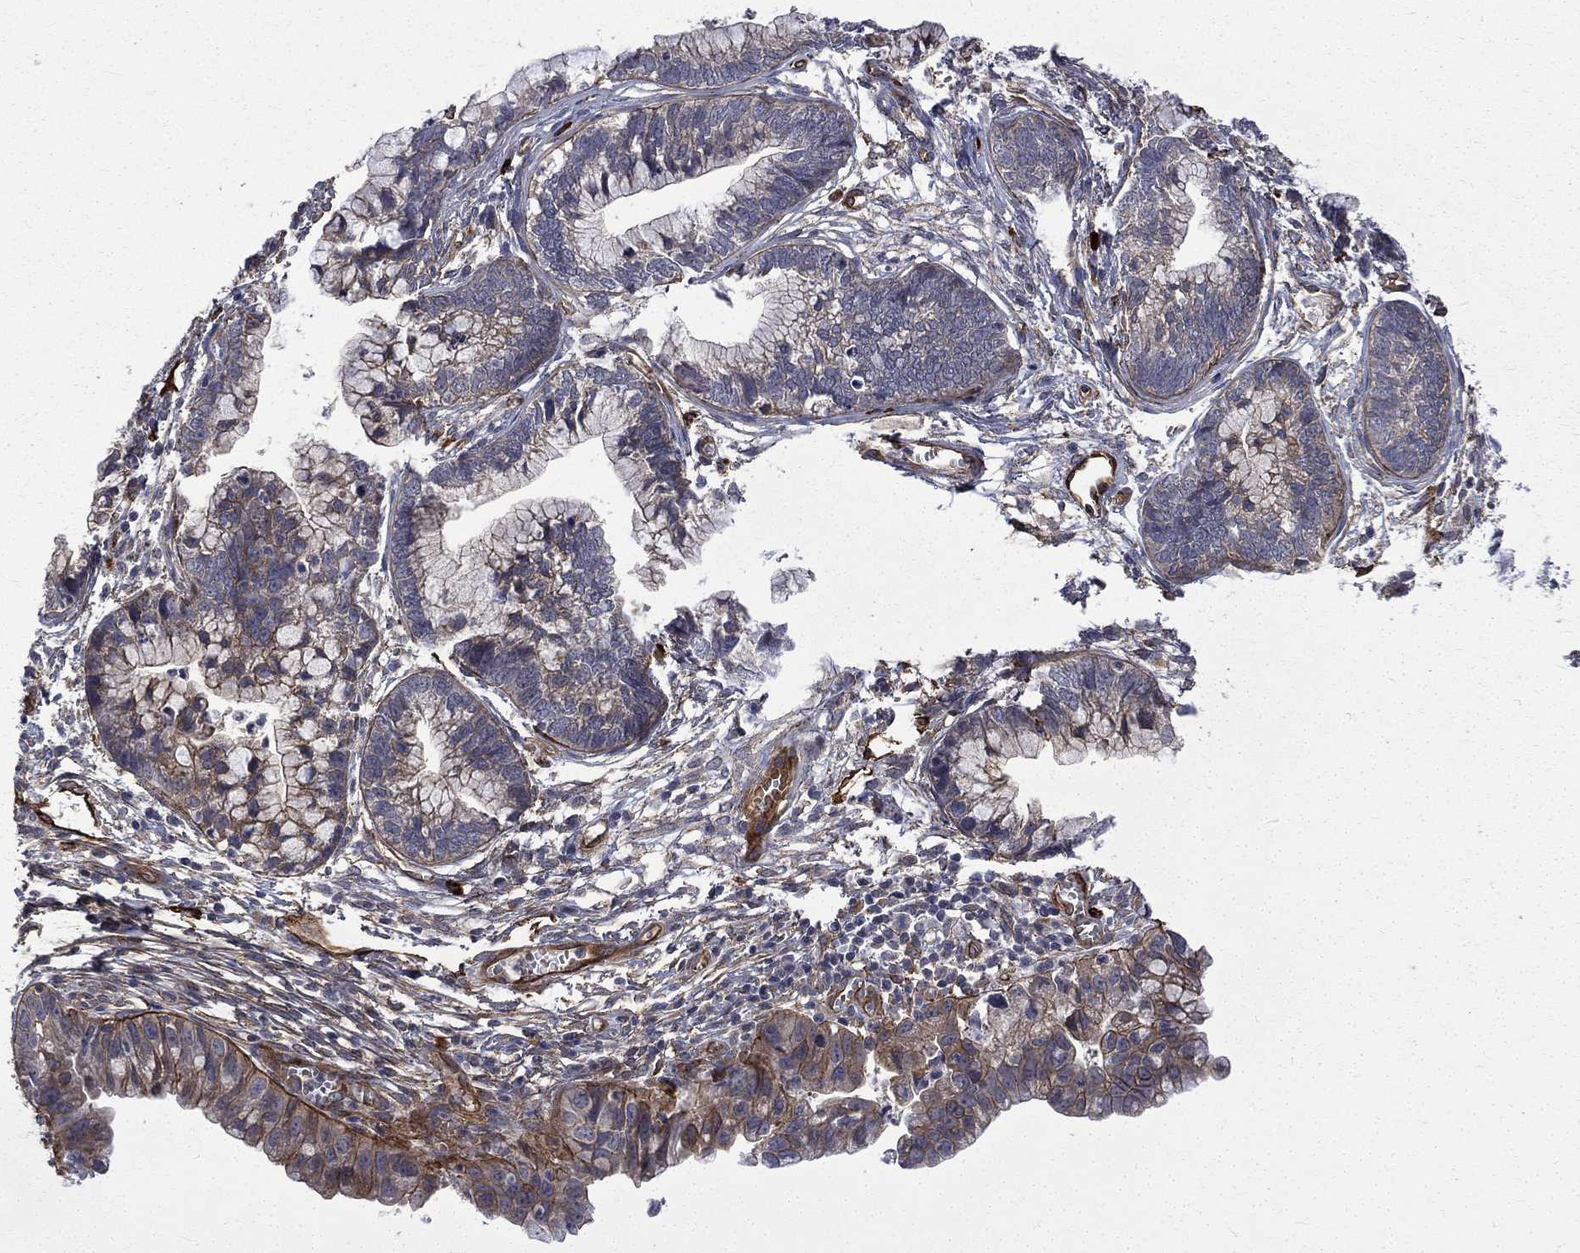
{"staining": {"intensity": "weak", "quantity": "<25%", "location": "cytoplasmic/membranous"}, "tissue": "cervical cancer", "cell_type": "Tumor cells", "image_type": "cancer", "snomed": [{"axis": "morphology", "description": "Adenocarcinoma, NOS"}, {"axis": "topography", "description": "Cervix"}], "caption": "DAB (3,3'-diaminobenzidine) immunohistochemical staining of human cervical cancer shows no significant expression in tumor cells.", "gene": "PPFIBP1", "patient": {"sex": "female", "age": 44}}